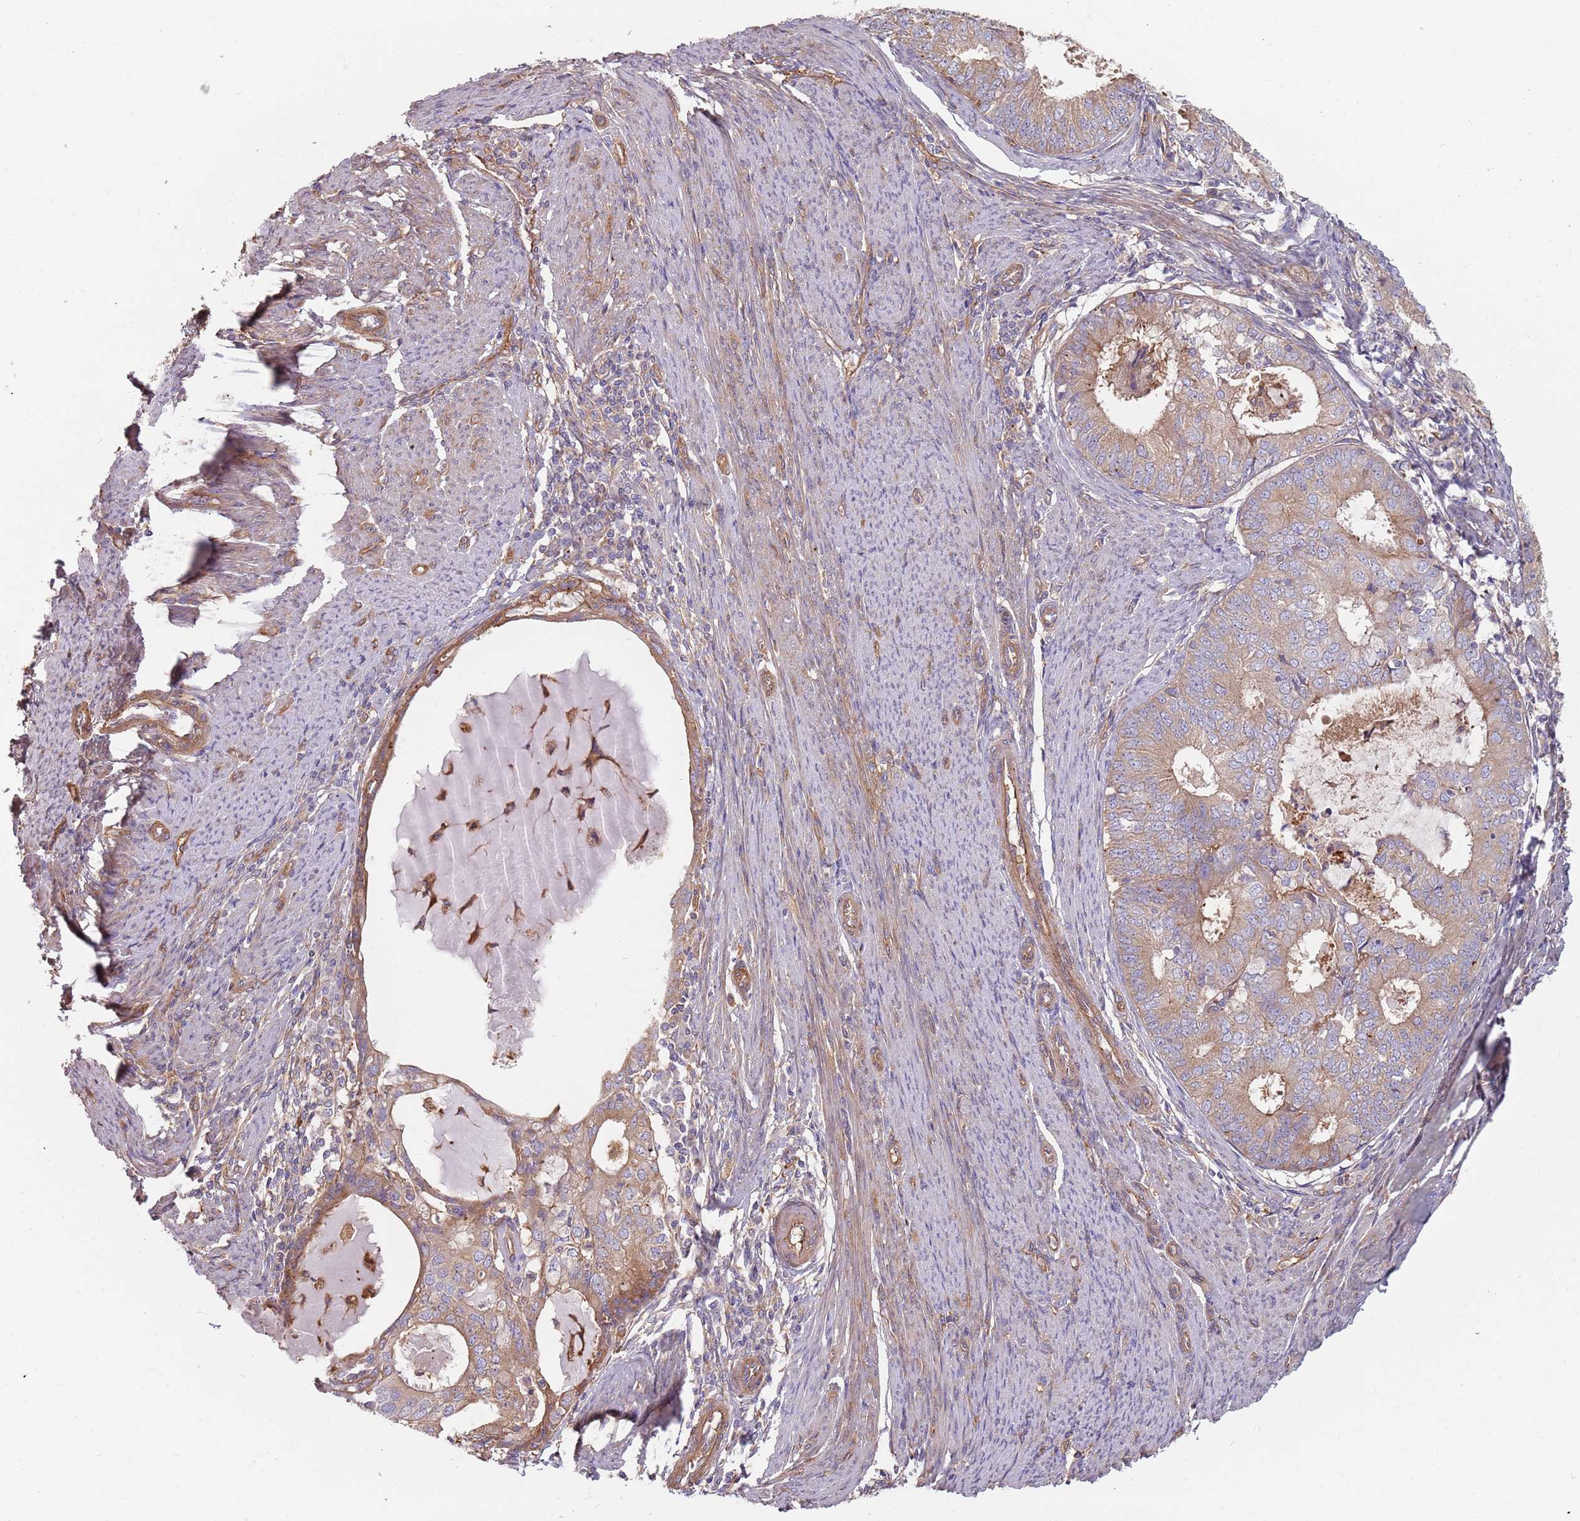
{"staining": {"intensity": "moderate", "quantity": "<25%", "location": "cytoplasmic/membranous"}, "tissue": "endometrial cancer", "cell_type": "Tumor cells", "image_type": "cancer", "snomed": [{"axis": "morphology", "description": "Adenocarcinoma, NOS"}, {"axis": "topography", "description": "Endometrium"}], "caption": "Protein expression by IHC exhibits moderate cytoplasmic/membranous staining in about <25% of tumor cells in endometrial cancer (adenocarcinoma). The staining was performed using DAB (3,3'-diaminobenzidine), with brown indicating positive protein expression. Nuclei are stained blue with hematoxylin.", "gene": "SPDL1", "patient": {"sex": "female", "age": 57}}